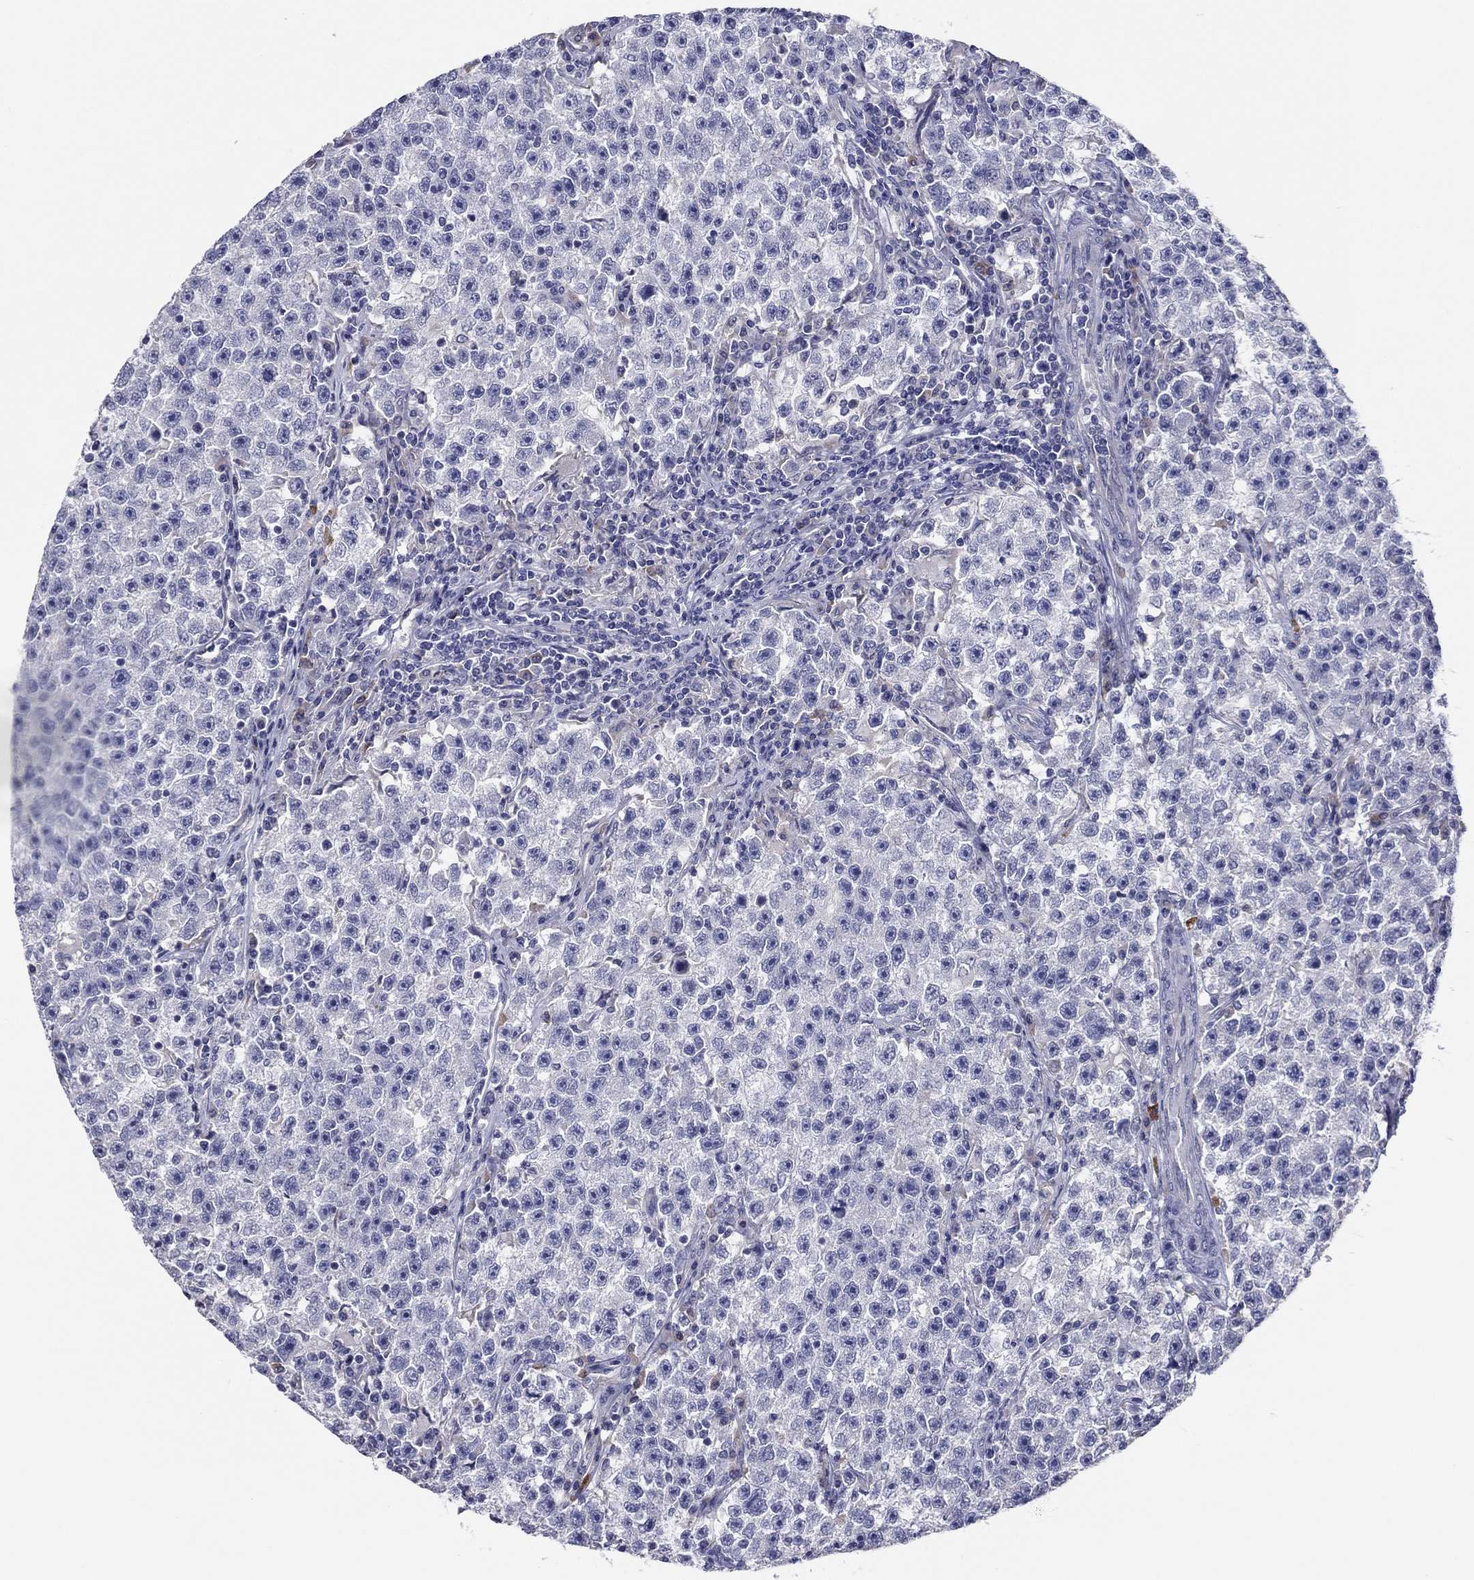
{"staining": {"intensity": "negative", "quantity": "none", "location": "none"}, "tissue": "testis cancer", "cell_type": "Tumor cells", "image_type": "cancer", "snomed": [{"axis": "morphology", "description": "Seminoma, NOS"}, {"axis": "topography", "description": "Testis"}], "caption": "Immunohistochemistry image of seminoma (testis) stained for a protein (brown), which demonstrates no positivity in tumor cells.", "gene": "GRK7", "patient": {"sex": "male", "age": 22}}